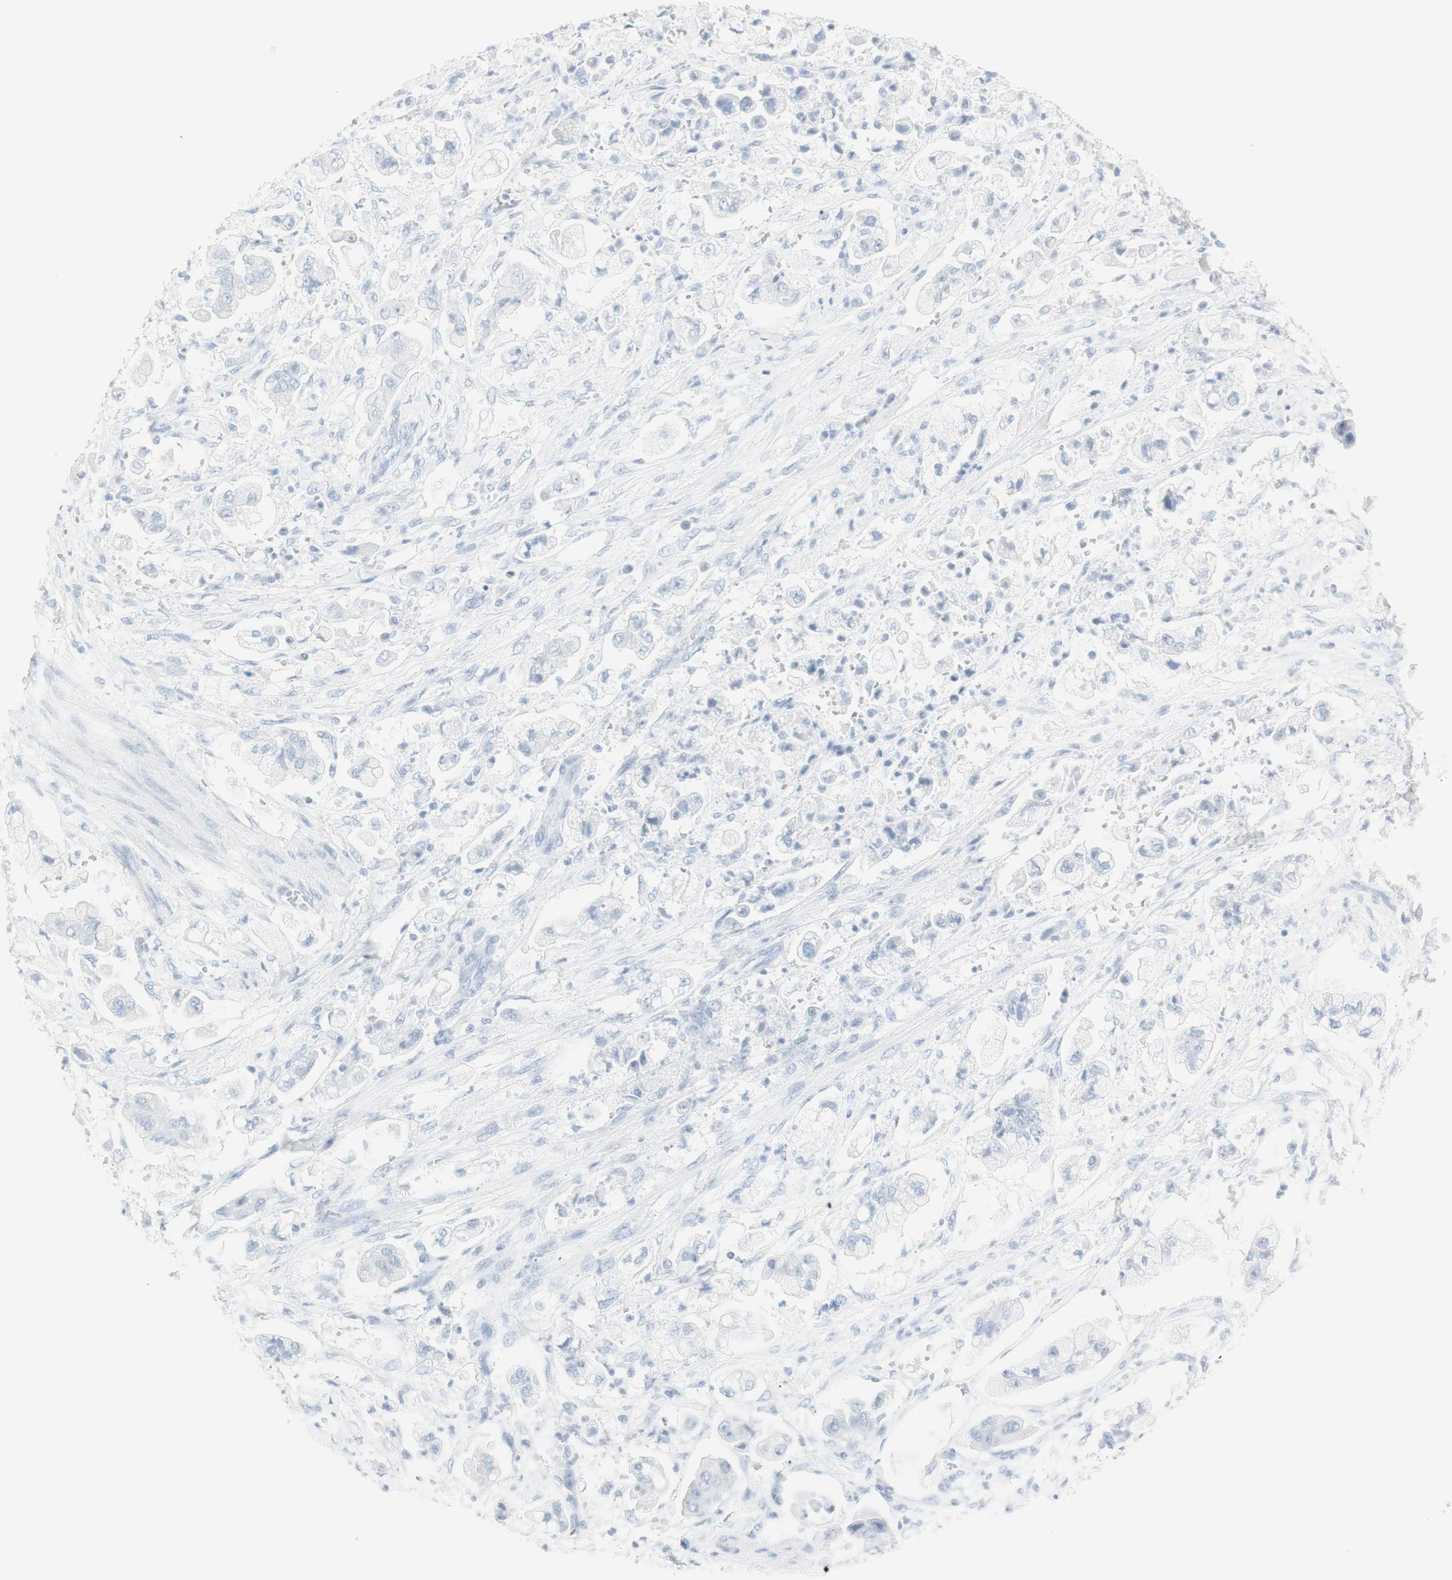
{"staining": {"intensity": "negative", "quantity": "none", "location": "none"}, "tissue": "stomach cancer", "cell_type": "Tumor cells", "image_type": "cancer", "snomed": [{"axis": "morphology", "description": "Adenocarcinoma, NOS"}, {"axis": "topography", "description": "Stomach"}], "caption": "This is an IHC histopathology image of stomach cancer. There is no positivity in tumor cells.", "gene": "NAPSA", "patient": {"sex": "male", "age": 62}}